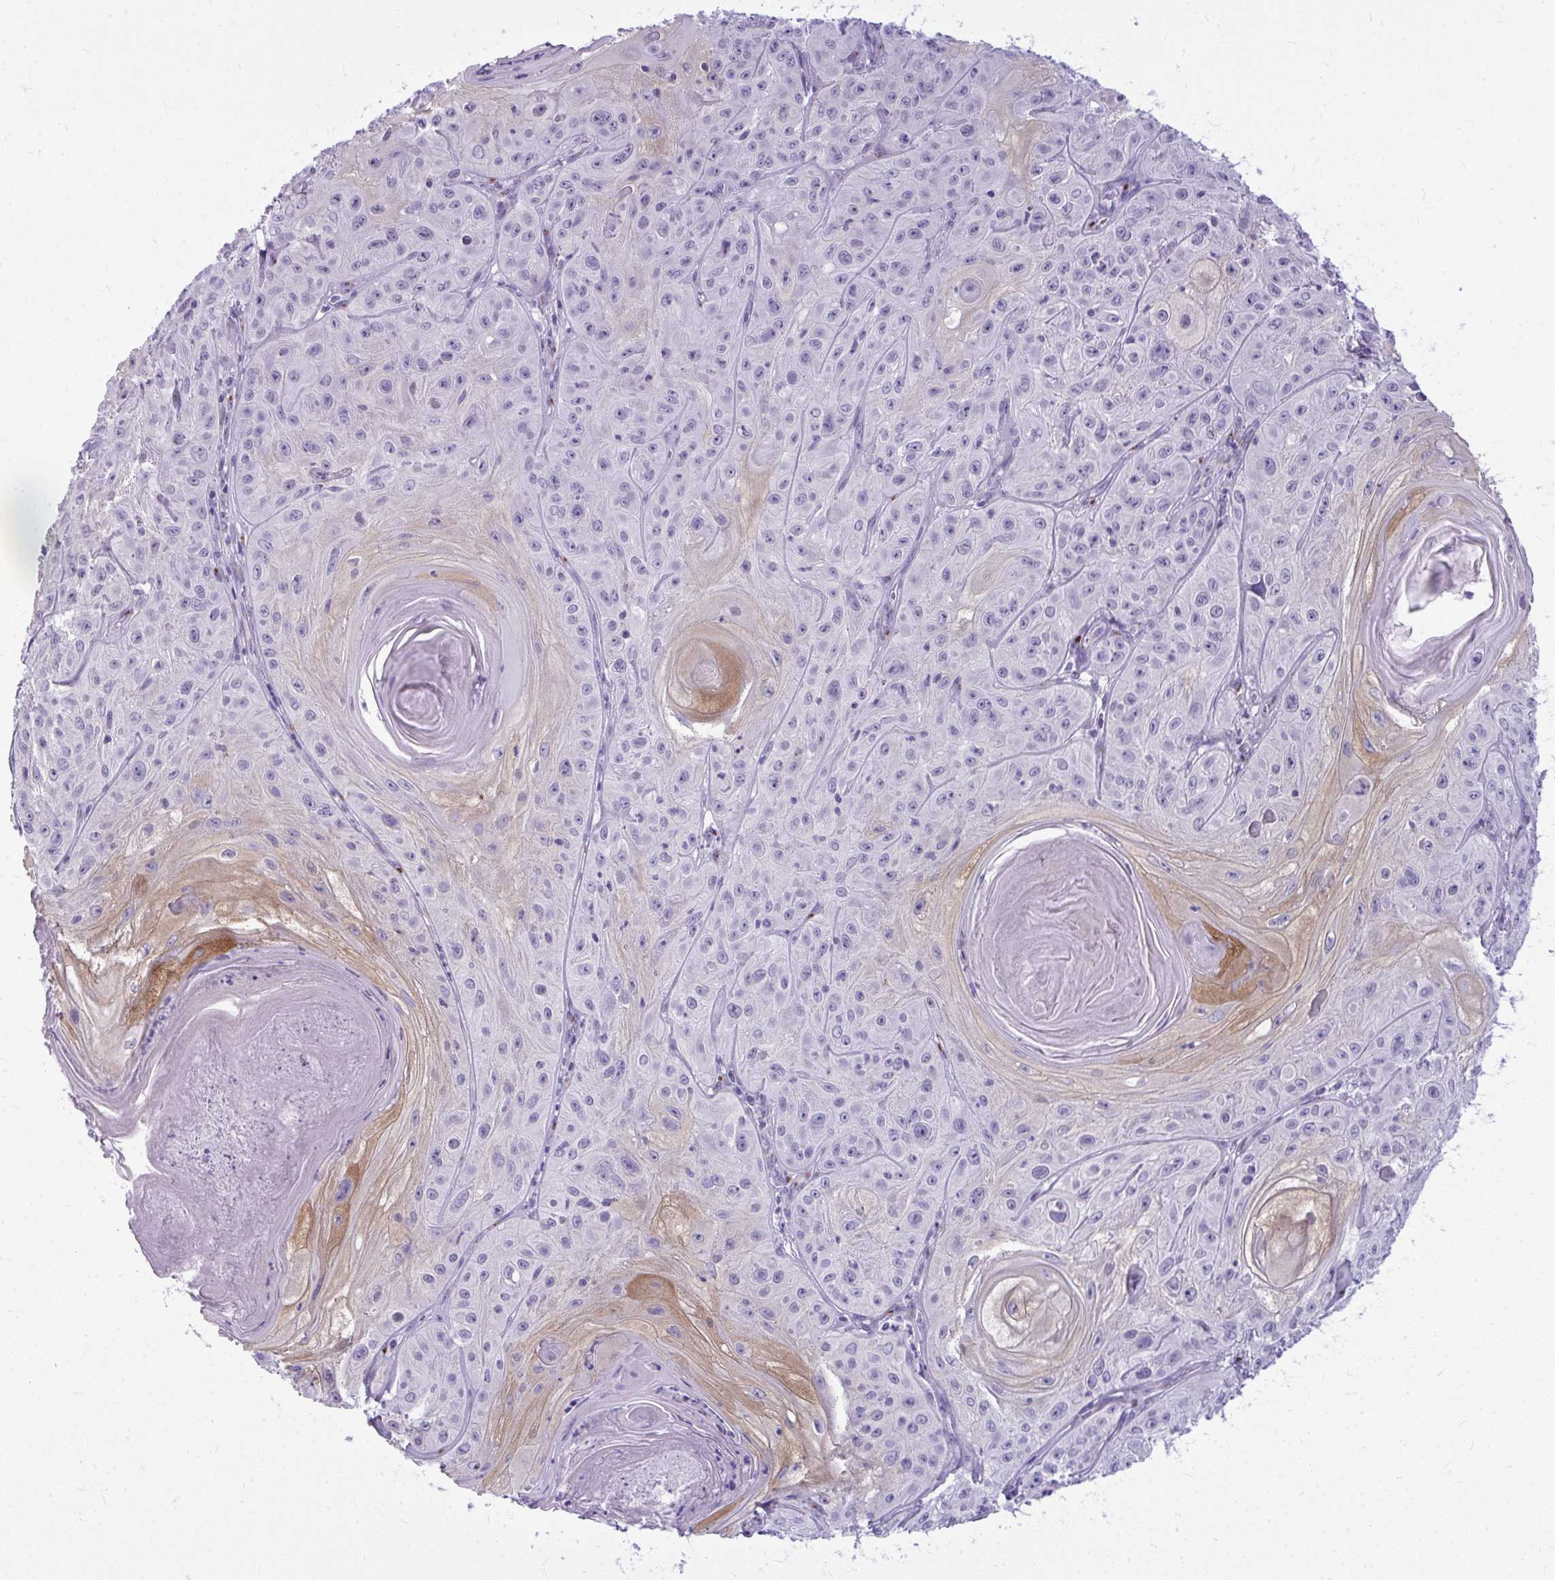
{"staining": {"intensity": "negative", "quantity": "none", "location": "none"}, "tissue": "skin cancer", "cell_type": "Tumor cells", "image_type": "cancer", "snomed": [{"axis": "morphology", "description": "Squamous cell carcinoma, NOS"}, {"axis": "topography", "description": "Skin"}], "caption": "IHC photomicrograph of neoplastic tissue: squamous cell carcinoma (skin) stained with DAB demonstrates no significant protein staining in tumor cells.", "gene": "DTX4", "patient": {"sex": "male", "age": 85}}